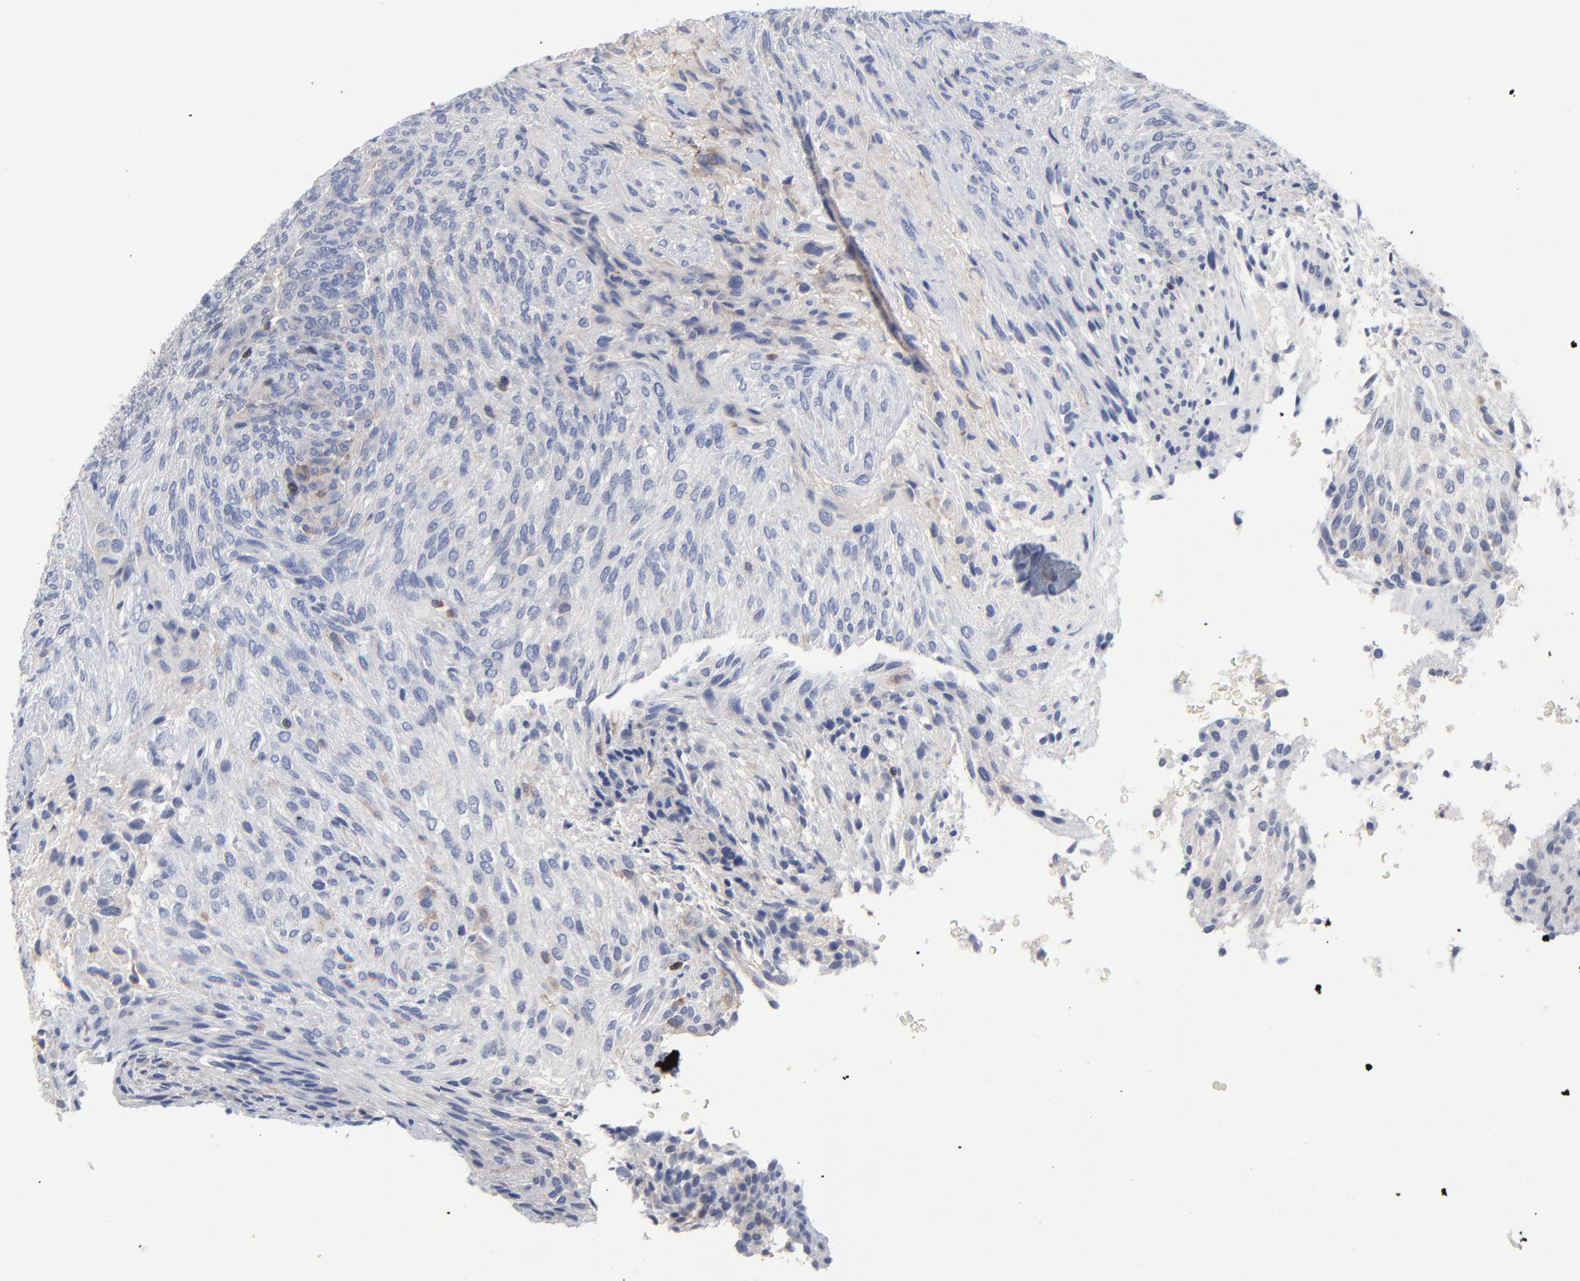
{"staining": {"intensity": "weak", "quantity": "<25%", "location": "cytoplasmic/membranous"}, "tissue": "glioma", "cell_type": "Tumor cells", "image_type": "cancer", "snomed": [{"axis": "morphology", "description": "Glioma, malignant, High grade"}, {"axis": "topography", "description": "Cerebral cortex"}], "caption": "A photomicrograph of malignant glioma (high-grade) stained for a protein exhibits no brown staining in tumor cells. Nuclei are stained in blue.", "gene": "PDLIM2", "patient": {"sex": "female", "age": 55}}